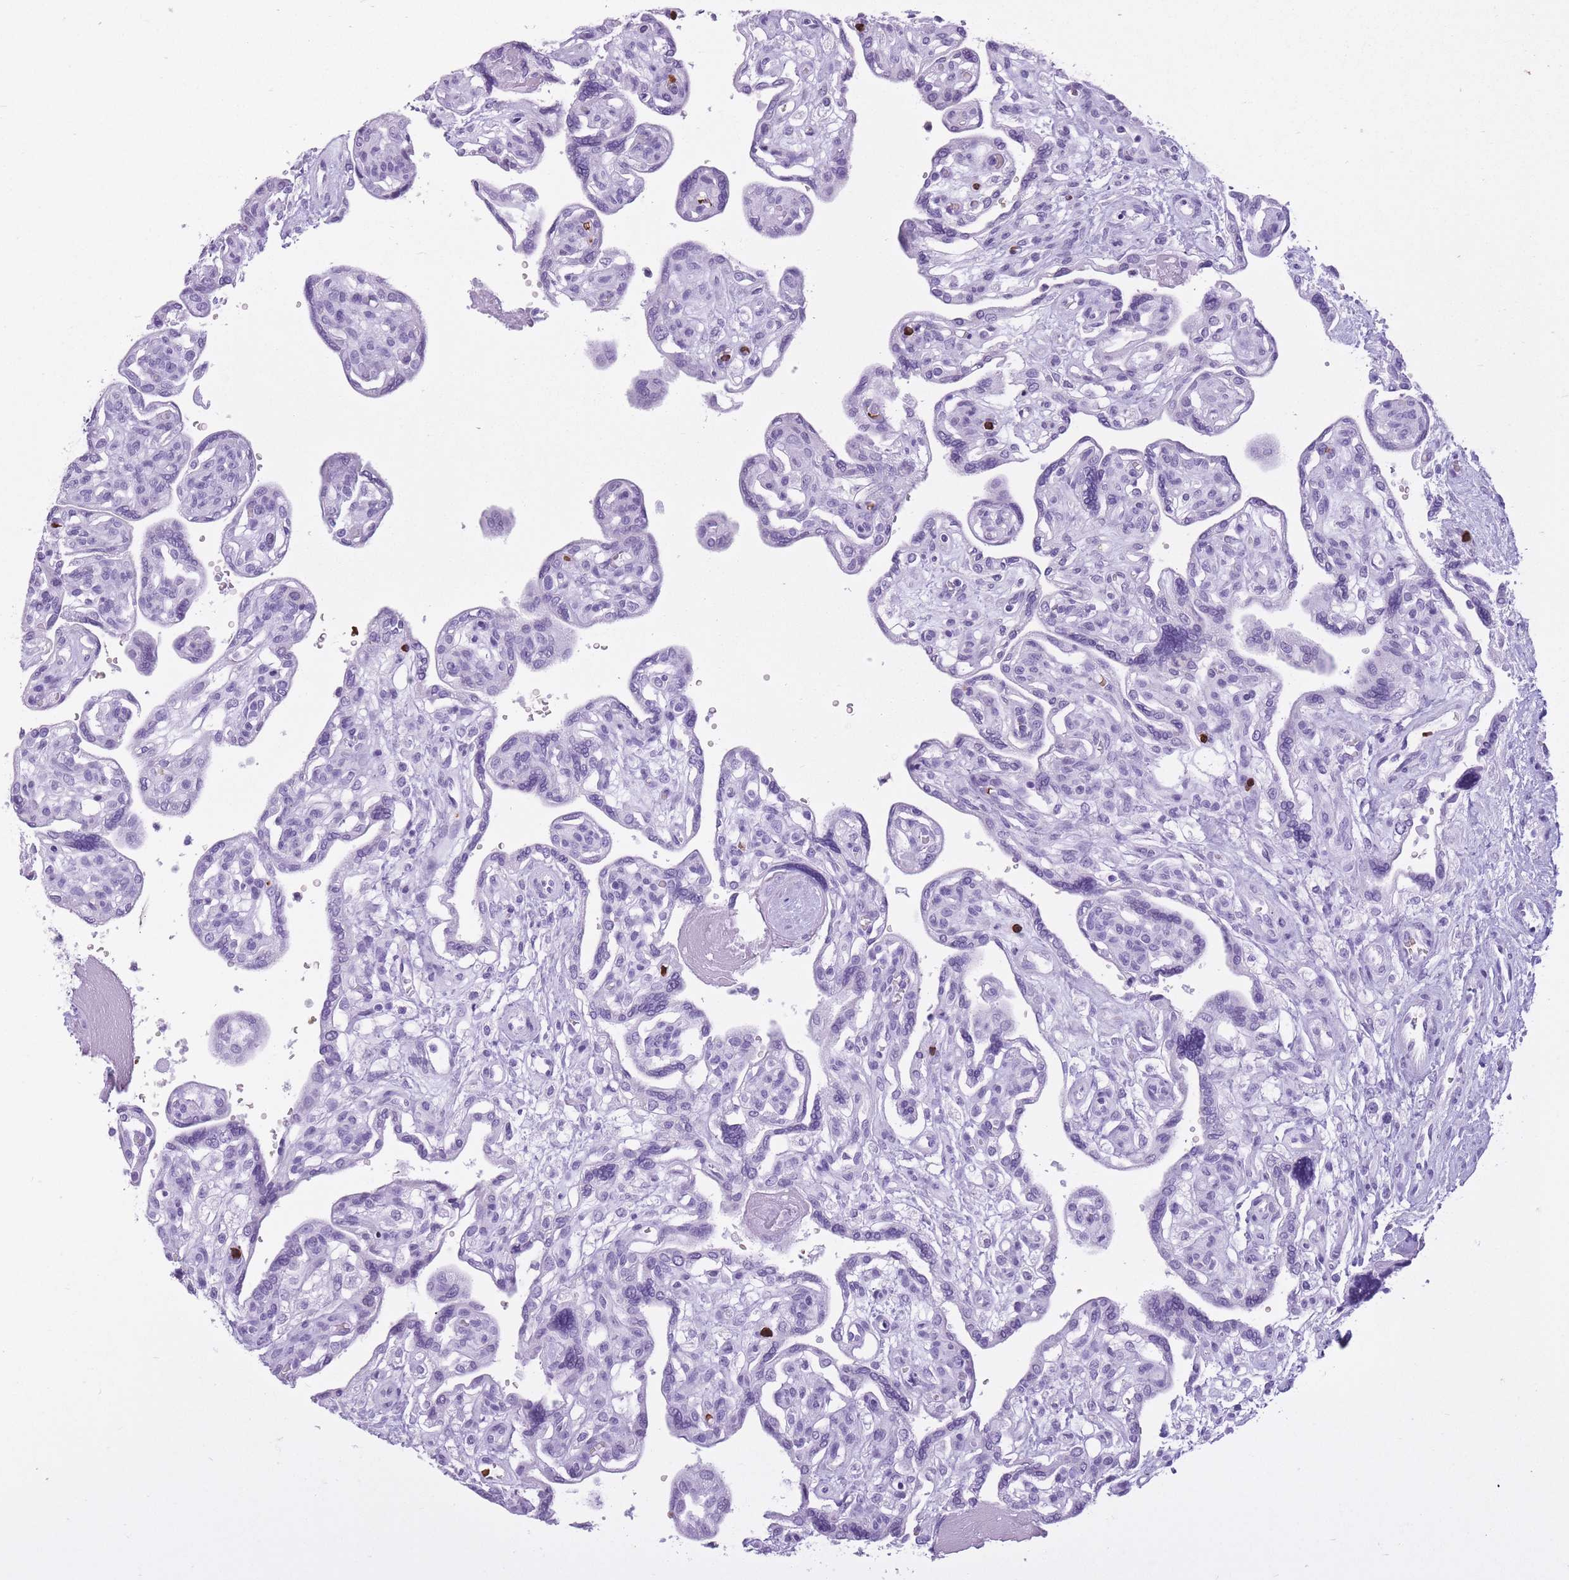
{"staining": {"intensity": "negative", "quantity": "none", "location": "none"}, "tissue": "placenta", "cell_type": "Decidual cells", "image_type": "normal", "snomed": [{"axis": "morphology", "description": "Normal tissue, NOS"}, {"axis": "topography", "description": "Placenta"}], "caption": "Decidual cells are negative for brown protein staining in benign placenta.", "gene": "OR7C1", "patient": {"sex": "female", "age": 39}}